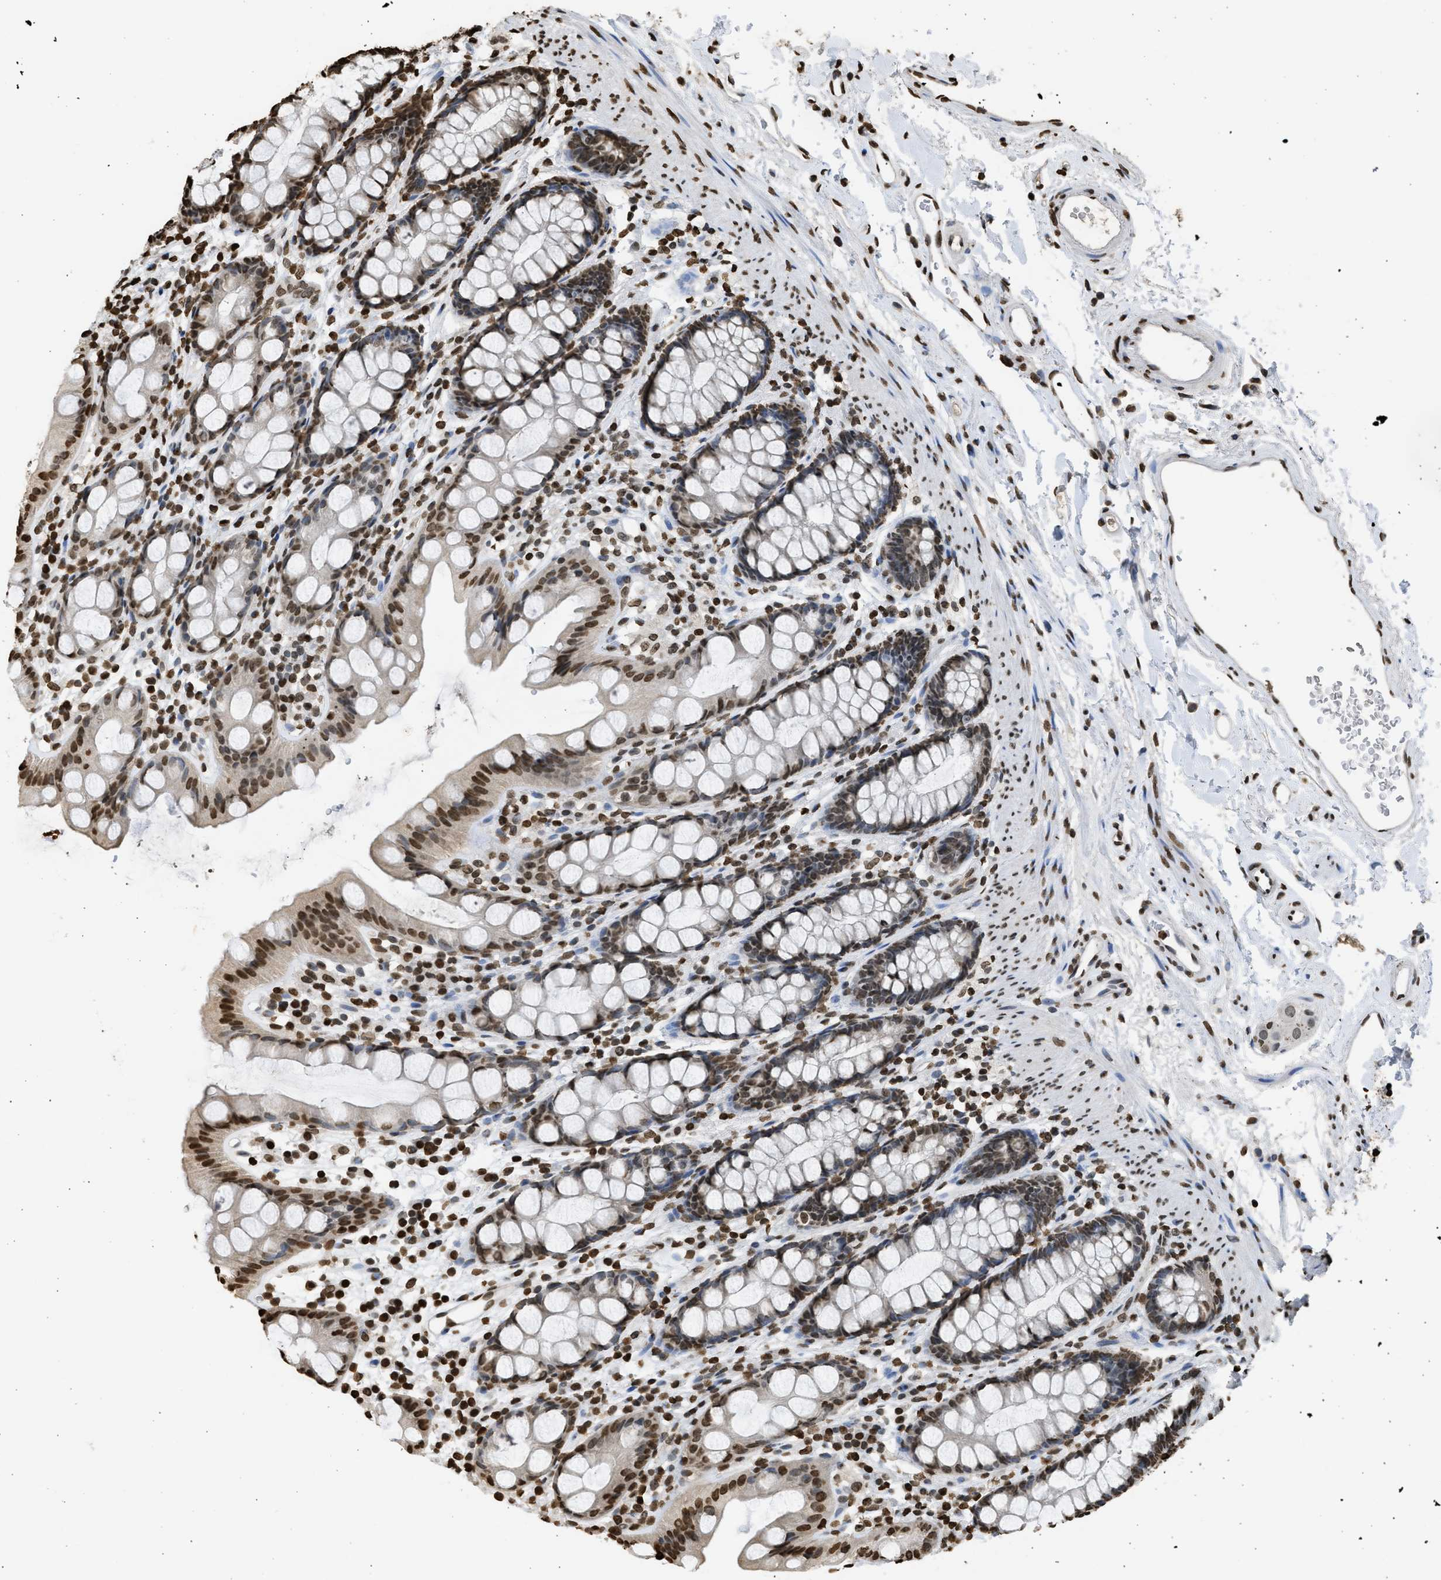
{"staining": {"intensity": "moderate", "quantity": ">75%", "location": "nuclear"}, "tissue": "rectum", "cell_type": "Glandular cells", "image_type": "normal", "snomed": [{"axis": "morphology", "description": "Normal tissue, NOS"}, {"axis": "topography", "description": "Rectum"}], "caption": "DAB (3,3'-diaminobenzidine) immunohistochemical staining of unremarkable human rectum displays moderate nuclear protein staining in about >75% of glandular cells.", "gene": "RRAGC", "patient": {"sex": "female", "age": 65}}